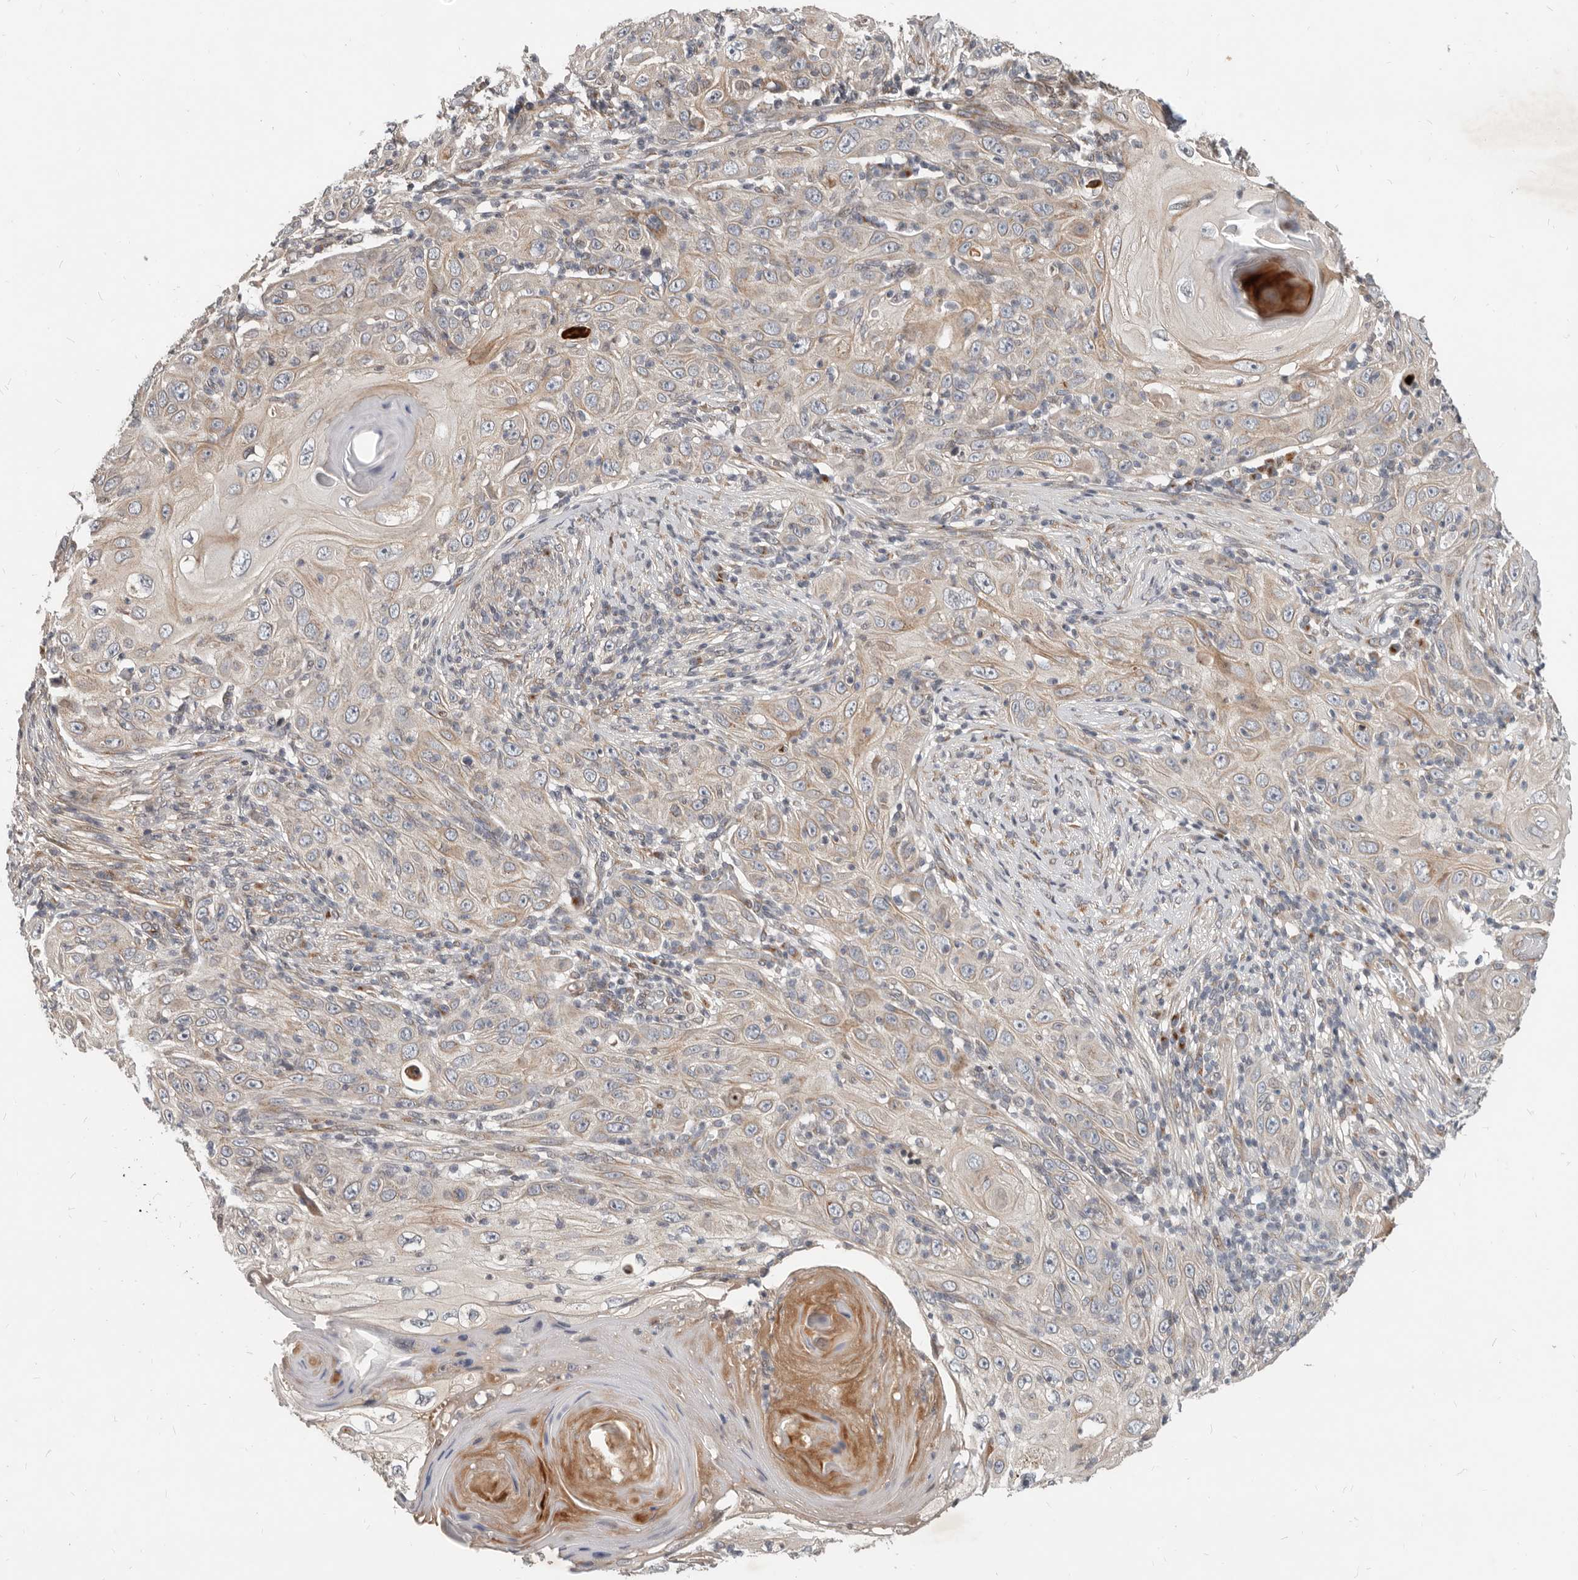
{"staining": {"intensity": "weak", "quantity": "25%-75%", "location": "cytoplasmic/membranous"}, "tissue": "skin cancer", "cell_type": "Tumor cells", "image_type": "cancer", "snomed": [{"axis": "morphology", "description": "Squamous cell carcinoma, NOS"}, {"axis": "topography", "description": "Skin"}], "caption": "A high-resolution image shows immunohistochemistry (IHC) staining of skin cancer, which shows weak cytoplasmic/membranous positivity in approximately 25%-75% of tumor cells. The protein is shown in brown color, while the nuclei are stained blue.", "gene": "NPY4R", "patient": {"sex": "female", "age": 88}}